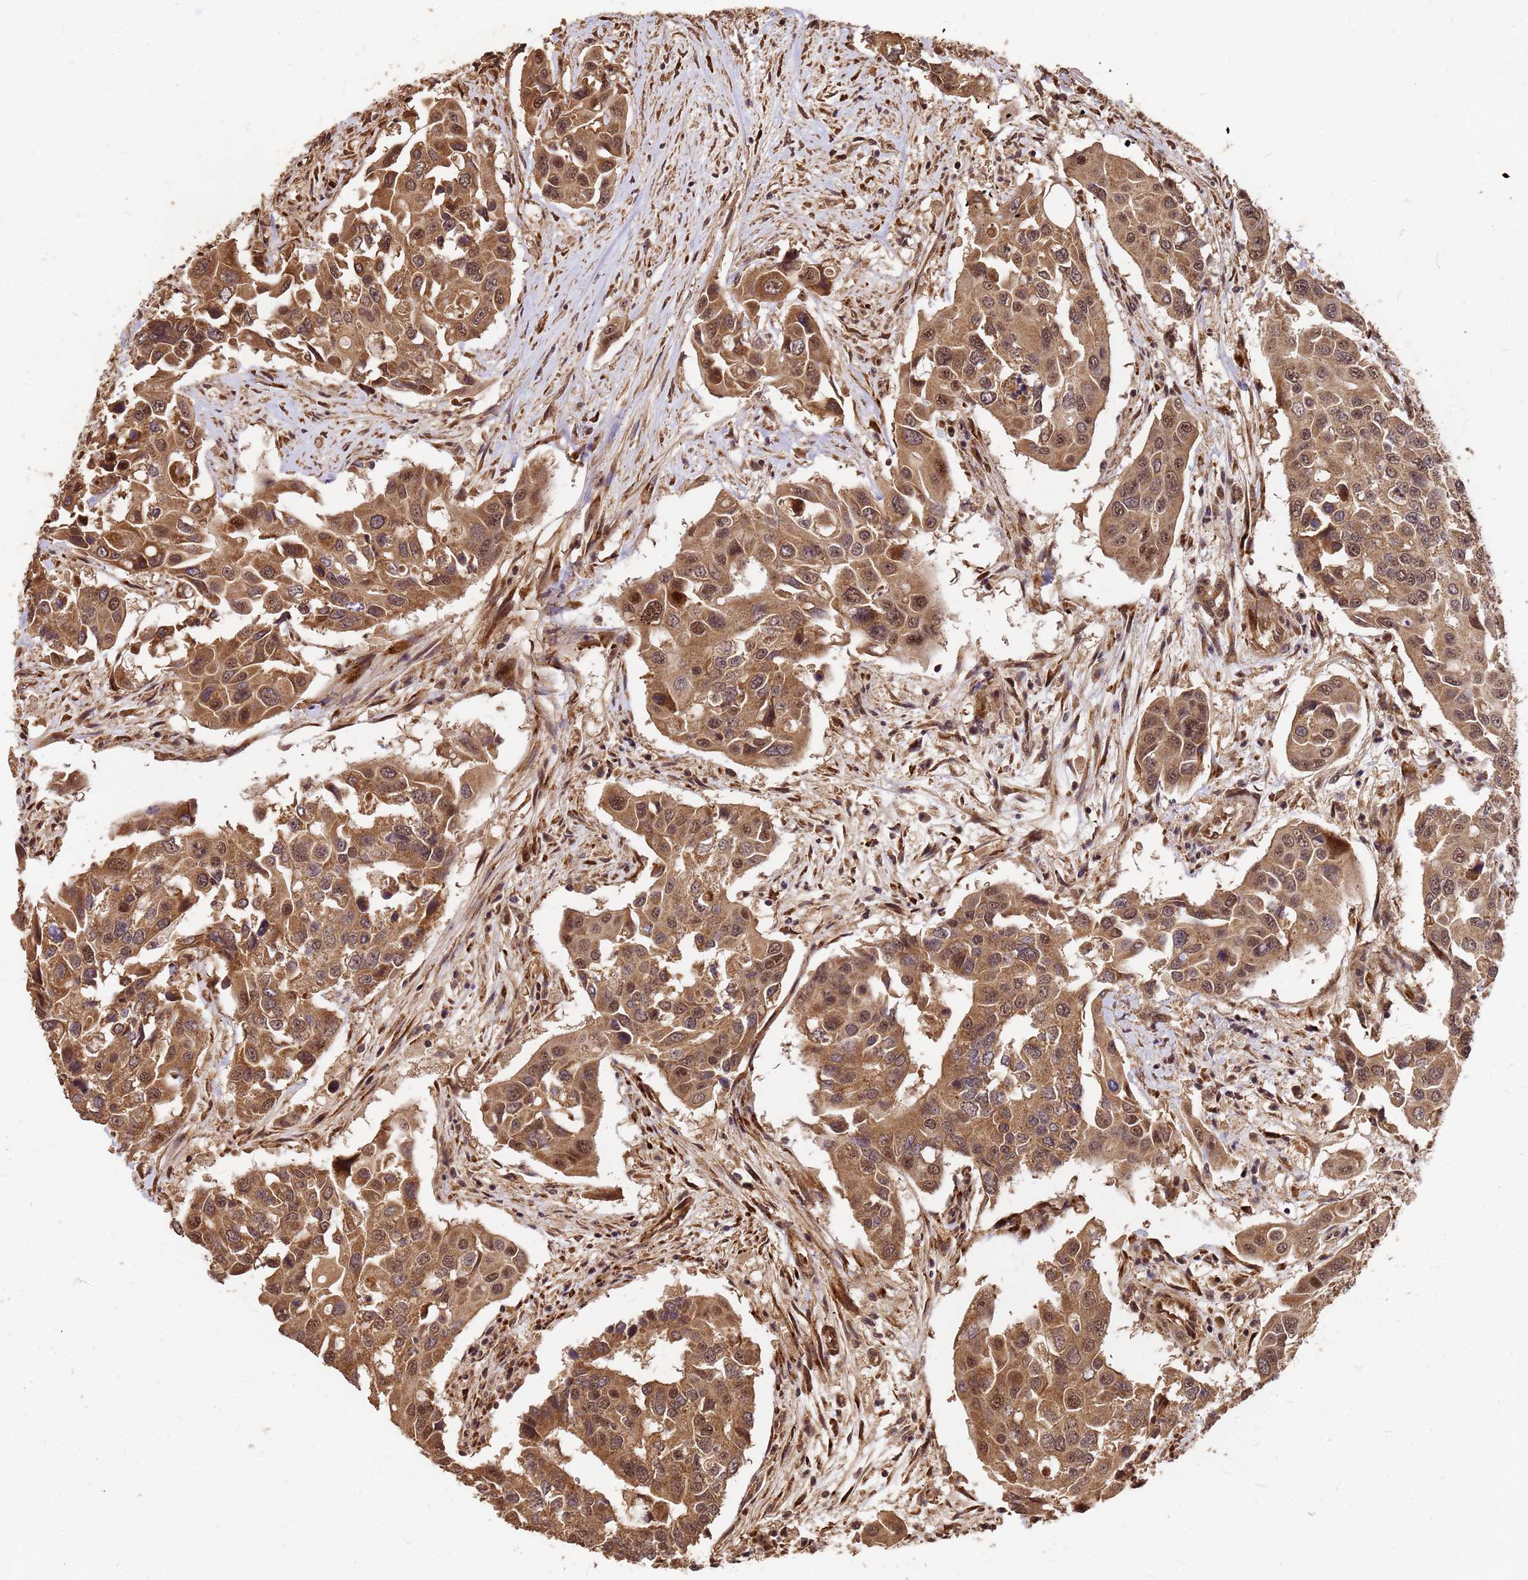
{"staining": {"intensity": "moderate", "quantity": ">75%", "location": "cytoplasmic/membranous,nuclear"}, "tissue": "colorectal cancer", "cell_type": "Tumor cells", "image_type": "cancer", "snomed": [{"axis": "morphology", "description": "Adenocarcinoma, NOS"}, {"axis": "topography", "description": "Colon"}], "caption": "Protein expression analysis of colorectal cancer displays moderate cytoplasmic/membranous and nuclear positivity in approximately >75% of tumor cells.", "gene": "GPATCH8", "patient": {"sex": "male", "age": 77}}